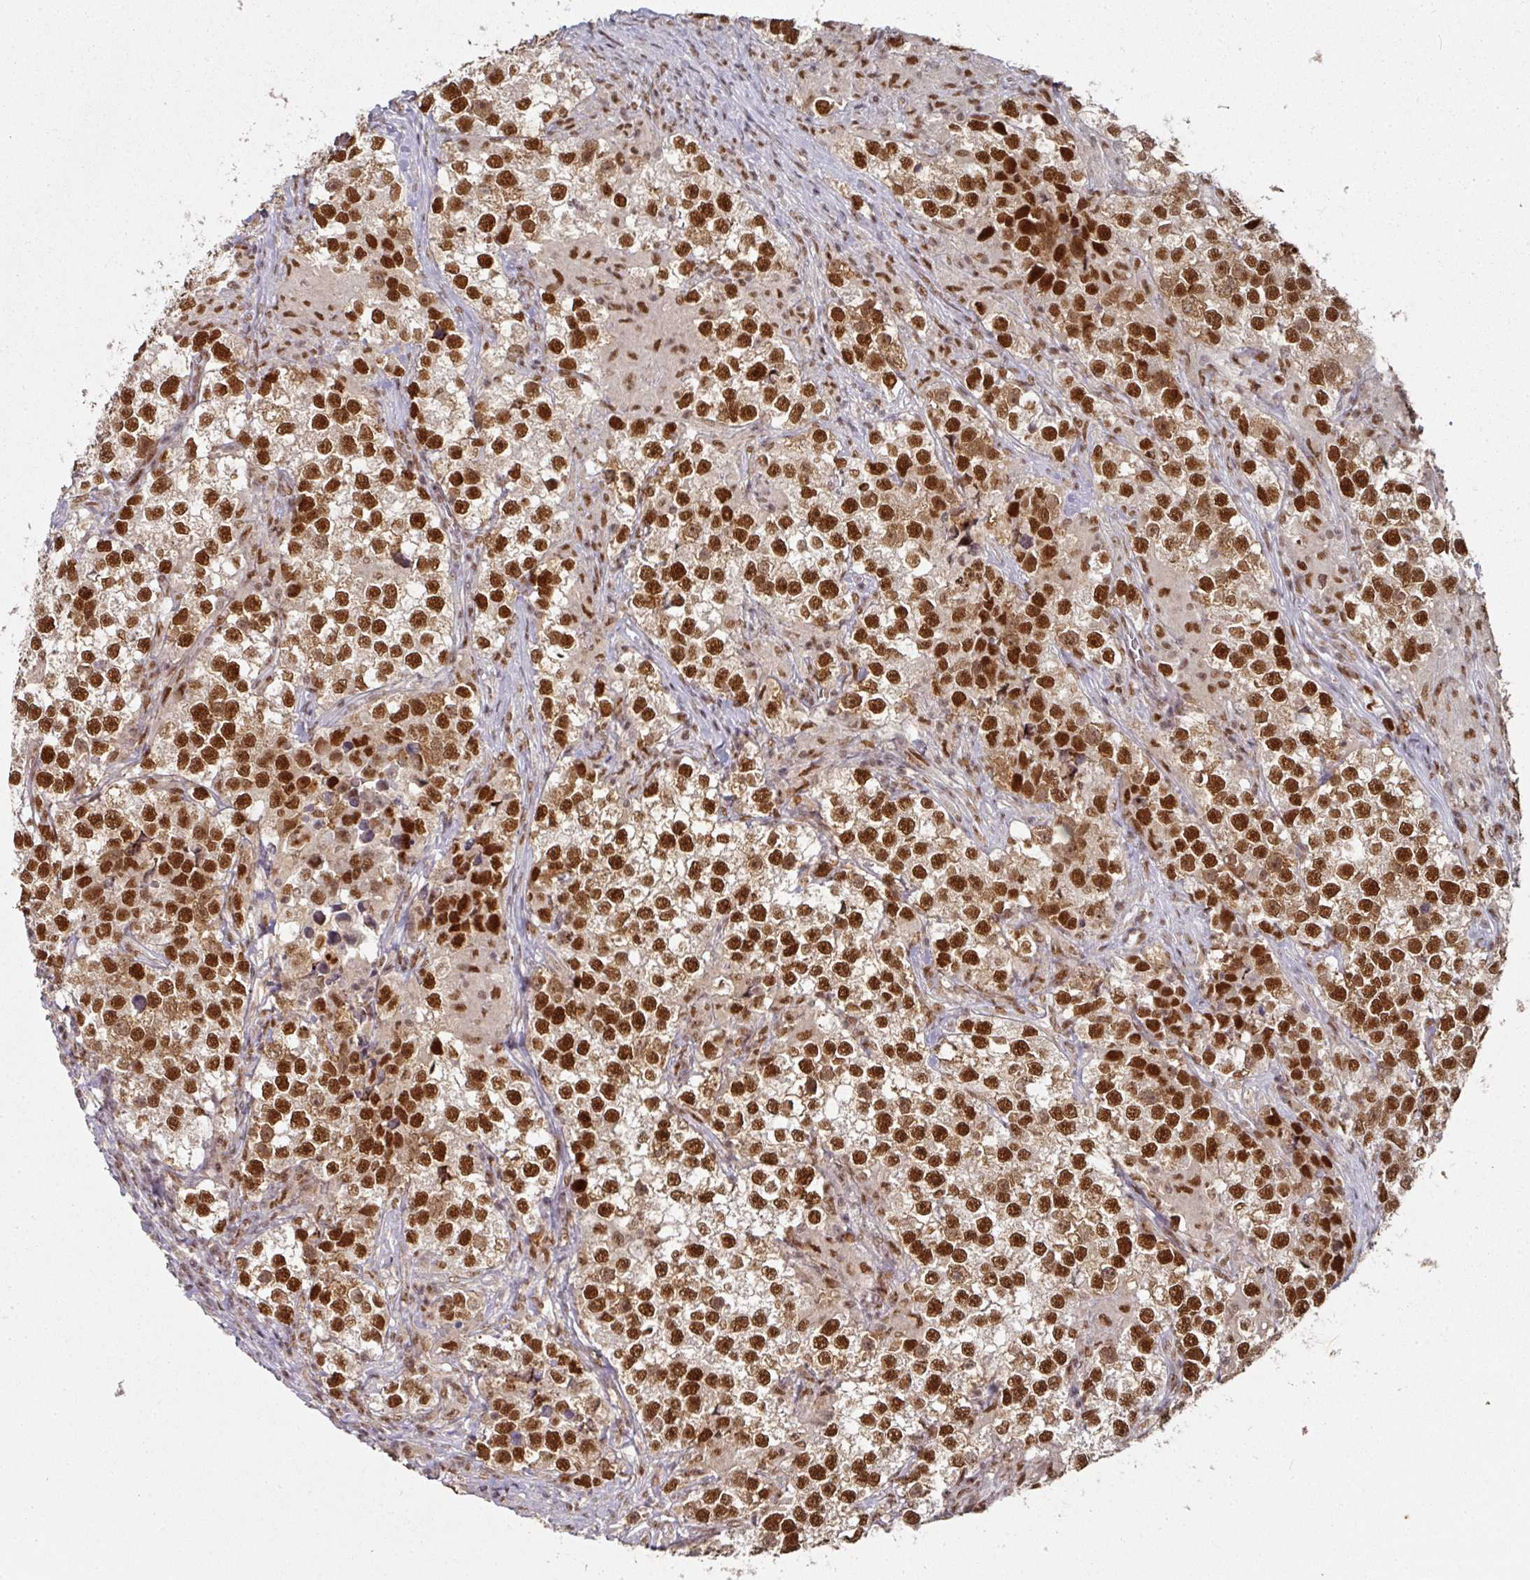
{"staining": {"intensity": "strong", "quantity": ">75%", "location": "nuclear"}, "tissue": "testis cancer", "cell_type": "Tumor cells", "image_type": "cancer", "snomed": [{"axis": "morphology", "description": "Seminoma, NOS"}, {"axis": "topography", "description": "Testis"}], "caption": "IHC (DAB (3,3'-diaminobenzidine)) staining of testis cancer reveals strong nuclear protein positivity in about >75% of tumor cells.", "gene": "MEPCE", "patient": {"sex": "male", "age": 46}}